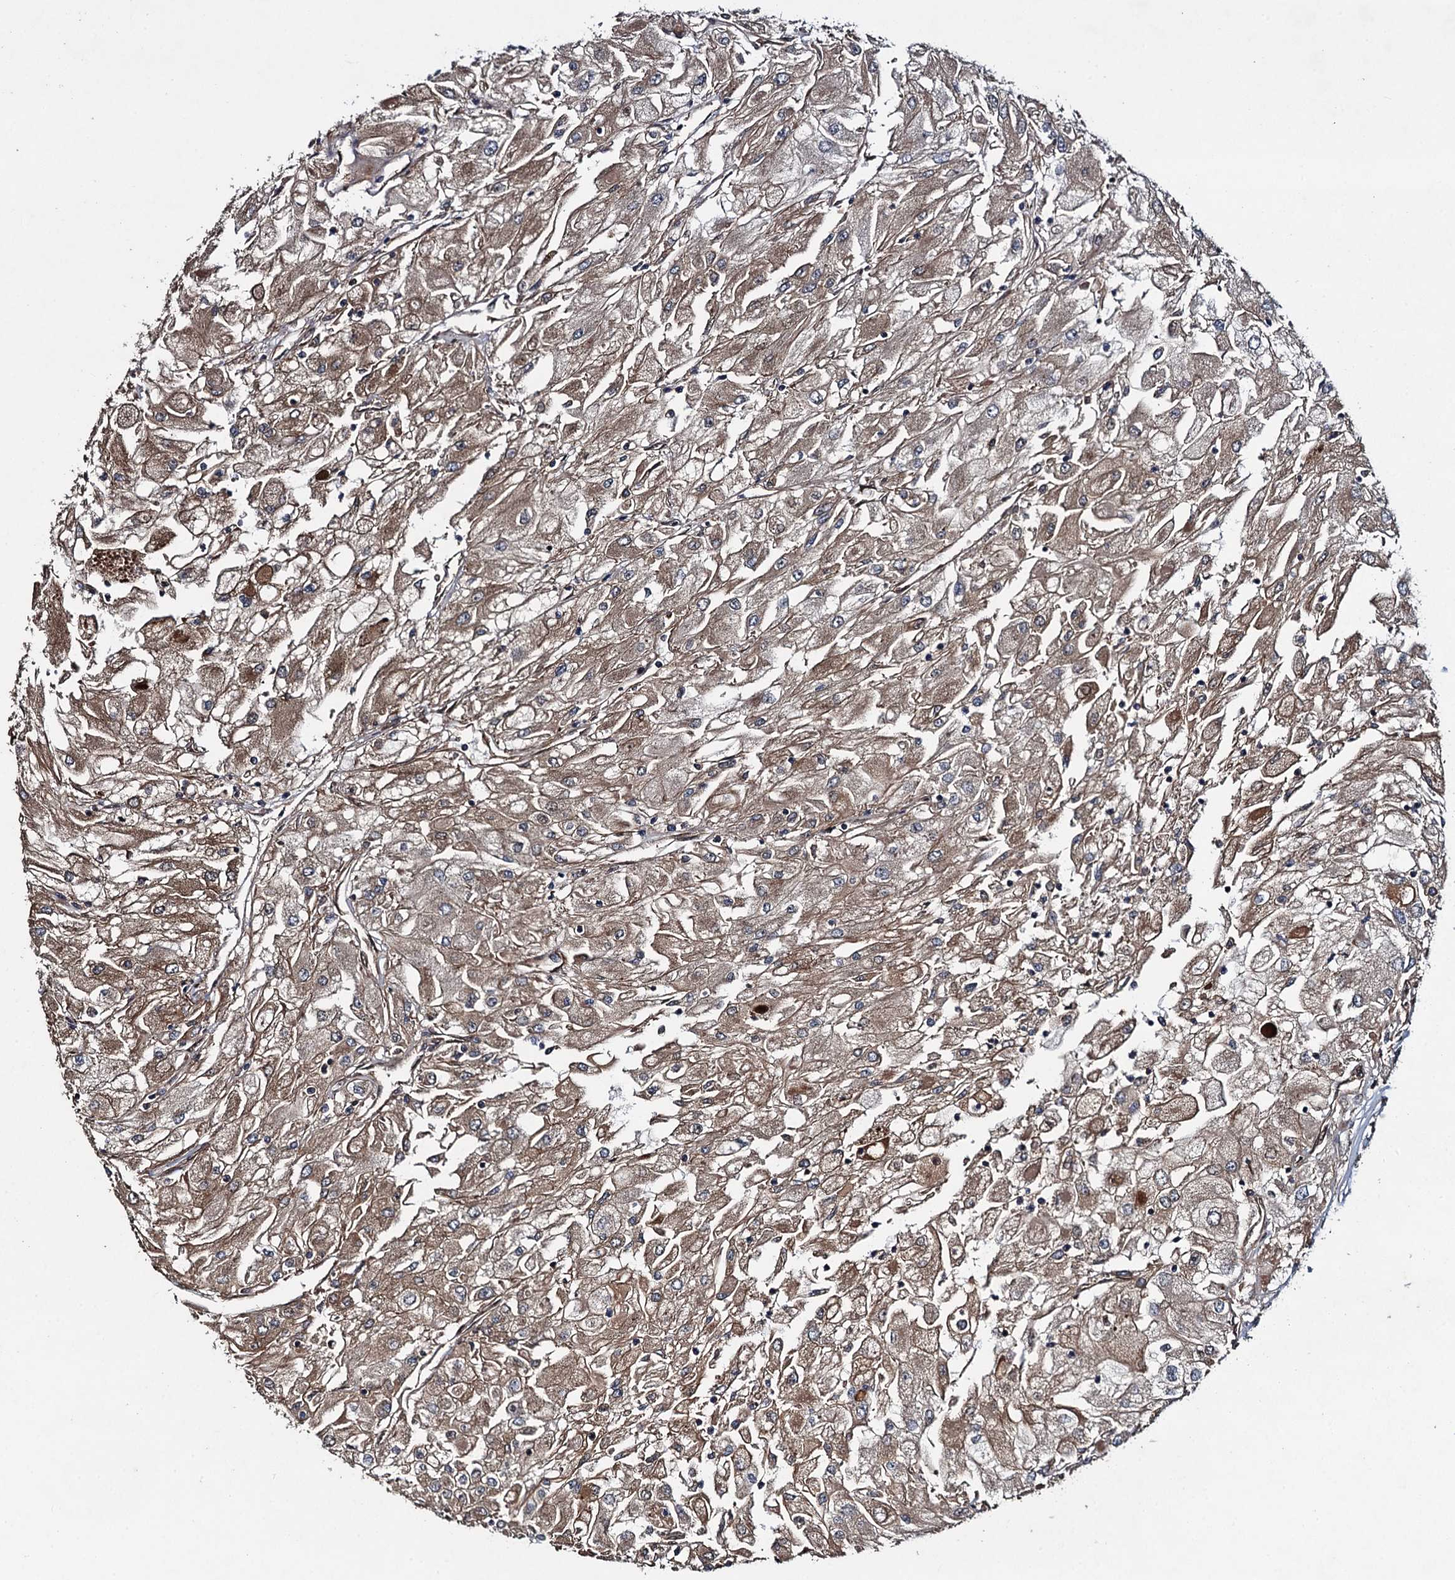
{"staining": {"intensity": "moderate", "quantity": ">75%", "location": "cytoplasmic/membranous"}, "tissue": "renal cancer", "cell_type": "Tumor cells", "image_type": "cancer", "snomed": [{"axis": "morphology", "description": "Adenocarcinoma, NOS"}, {"axis": "topography", "description": "Kidney"}], "caption": "Protein expression by IHC exhibits moderate cytoplasmic/membranous expression in about >75% of tumor cells in renal adenocarcinoma.", "gene": "RHOBTB1", "patient": {"sex": "male", "age": 80}}